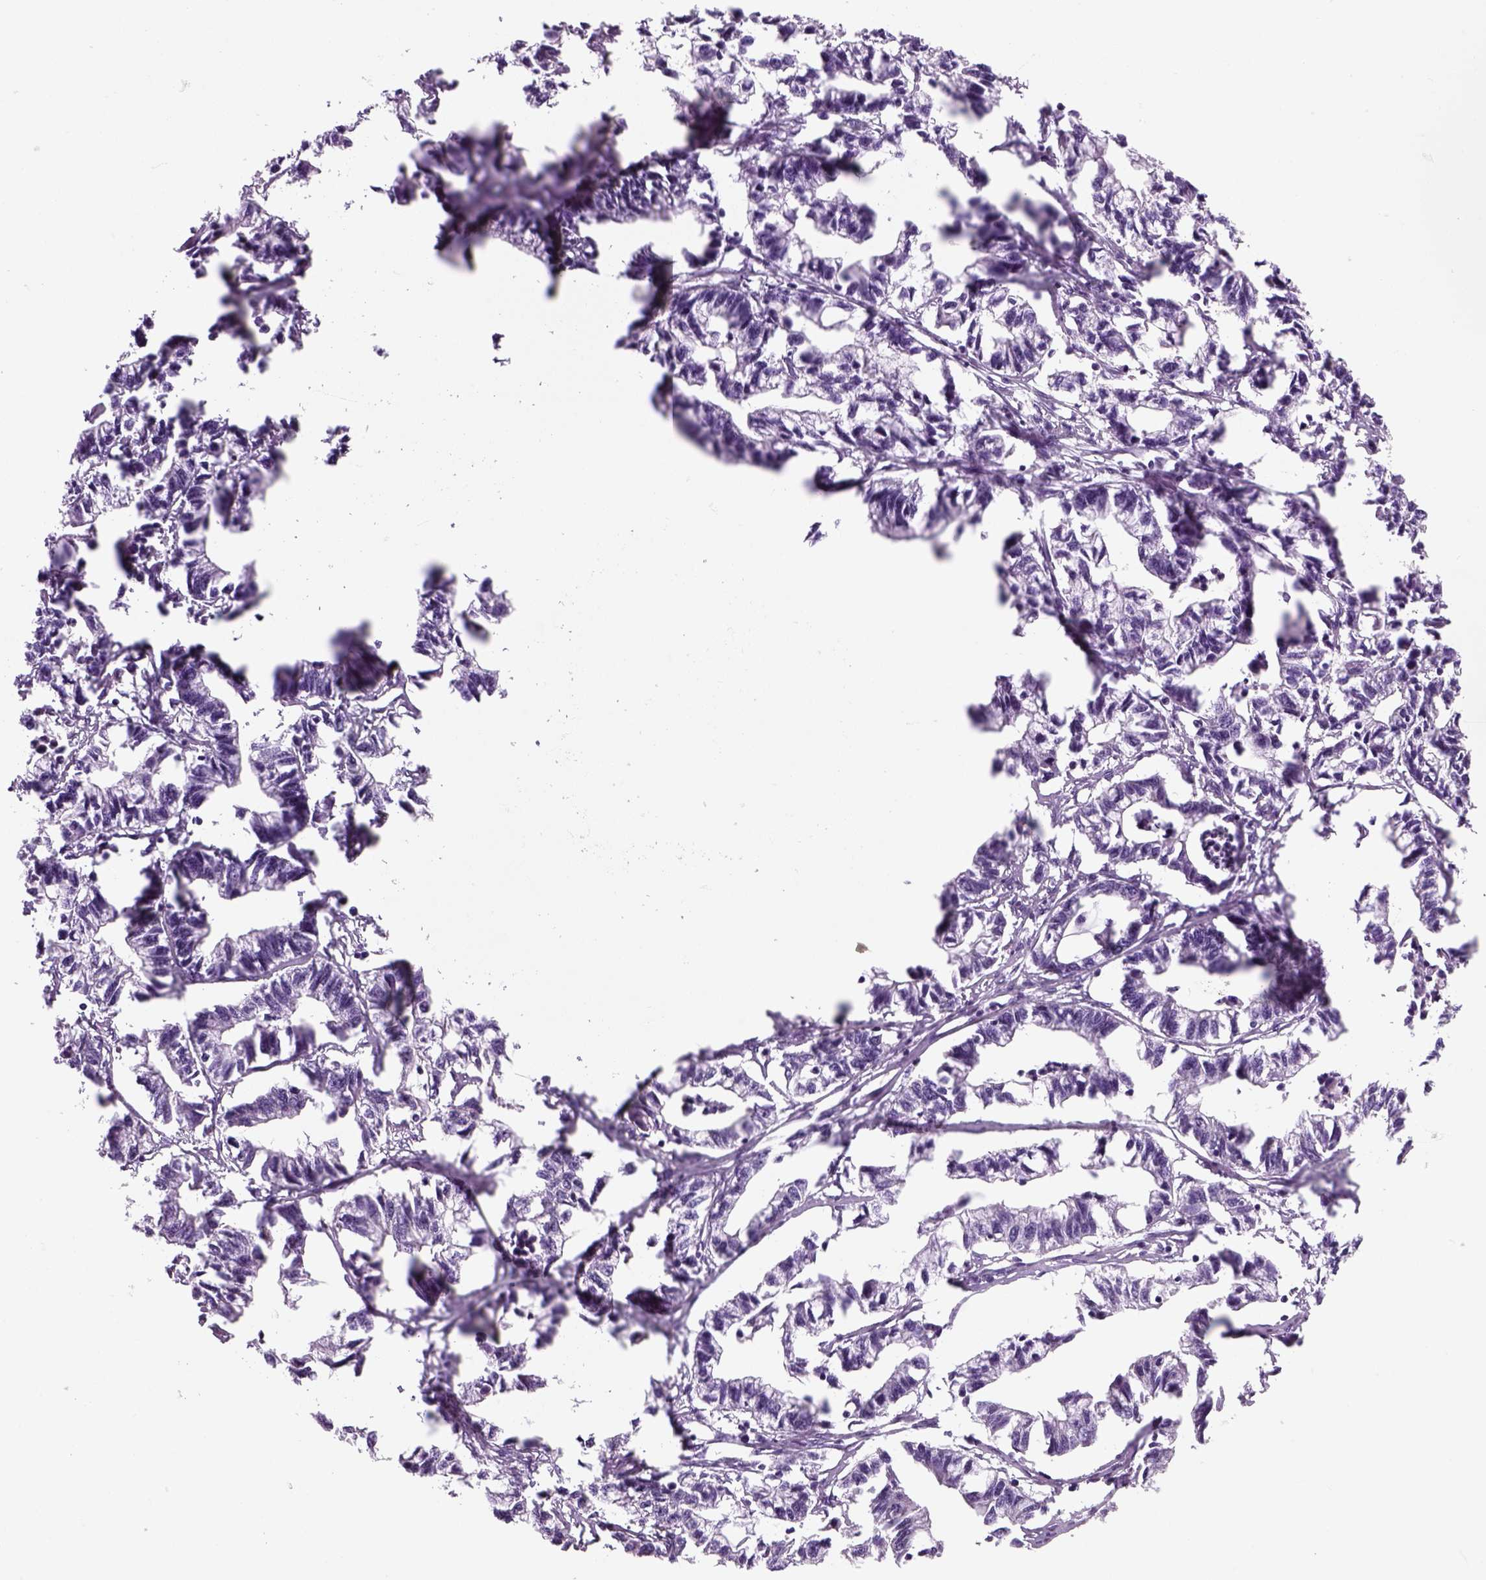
{"staining": {"intensity": "negative", "quantity": "none", "location": "none"}, "tissue": "stomach cancer", "cell_type": "Tumor cells", "image_type": "cancer", "snomed": [{"axis": "morphology", "description": "Adenocarcinoma, NOS"}, {"axis": "topography", "description": "Stomach"}], "caption": "A photomicrograph of human adenocarcinoma (stomach) is negative for staining in tumor cells.", "gene": "ZNF865", "patient": {"sex": "male", "age": 83}}